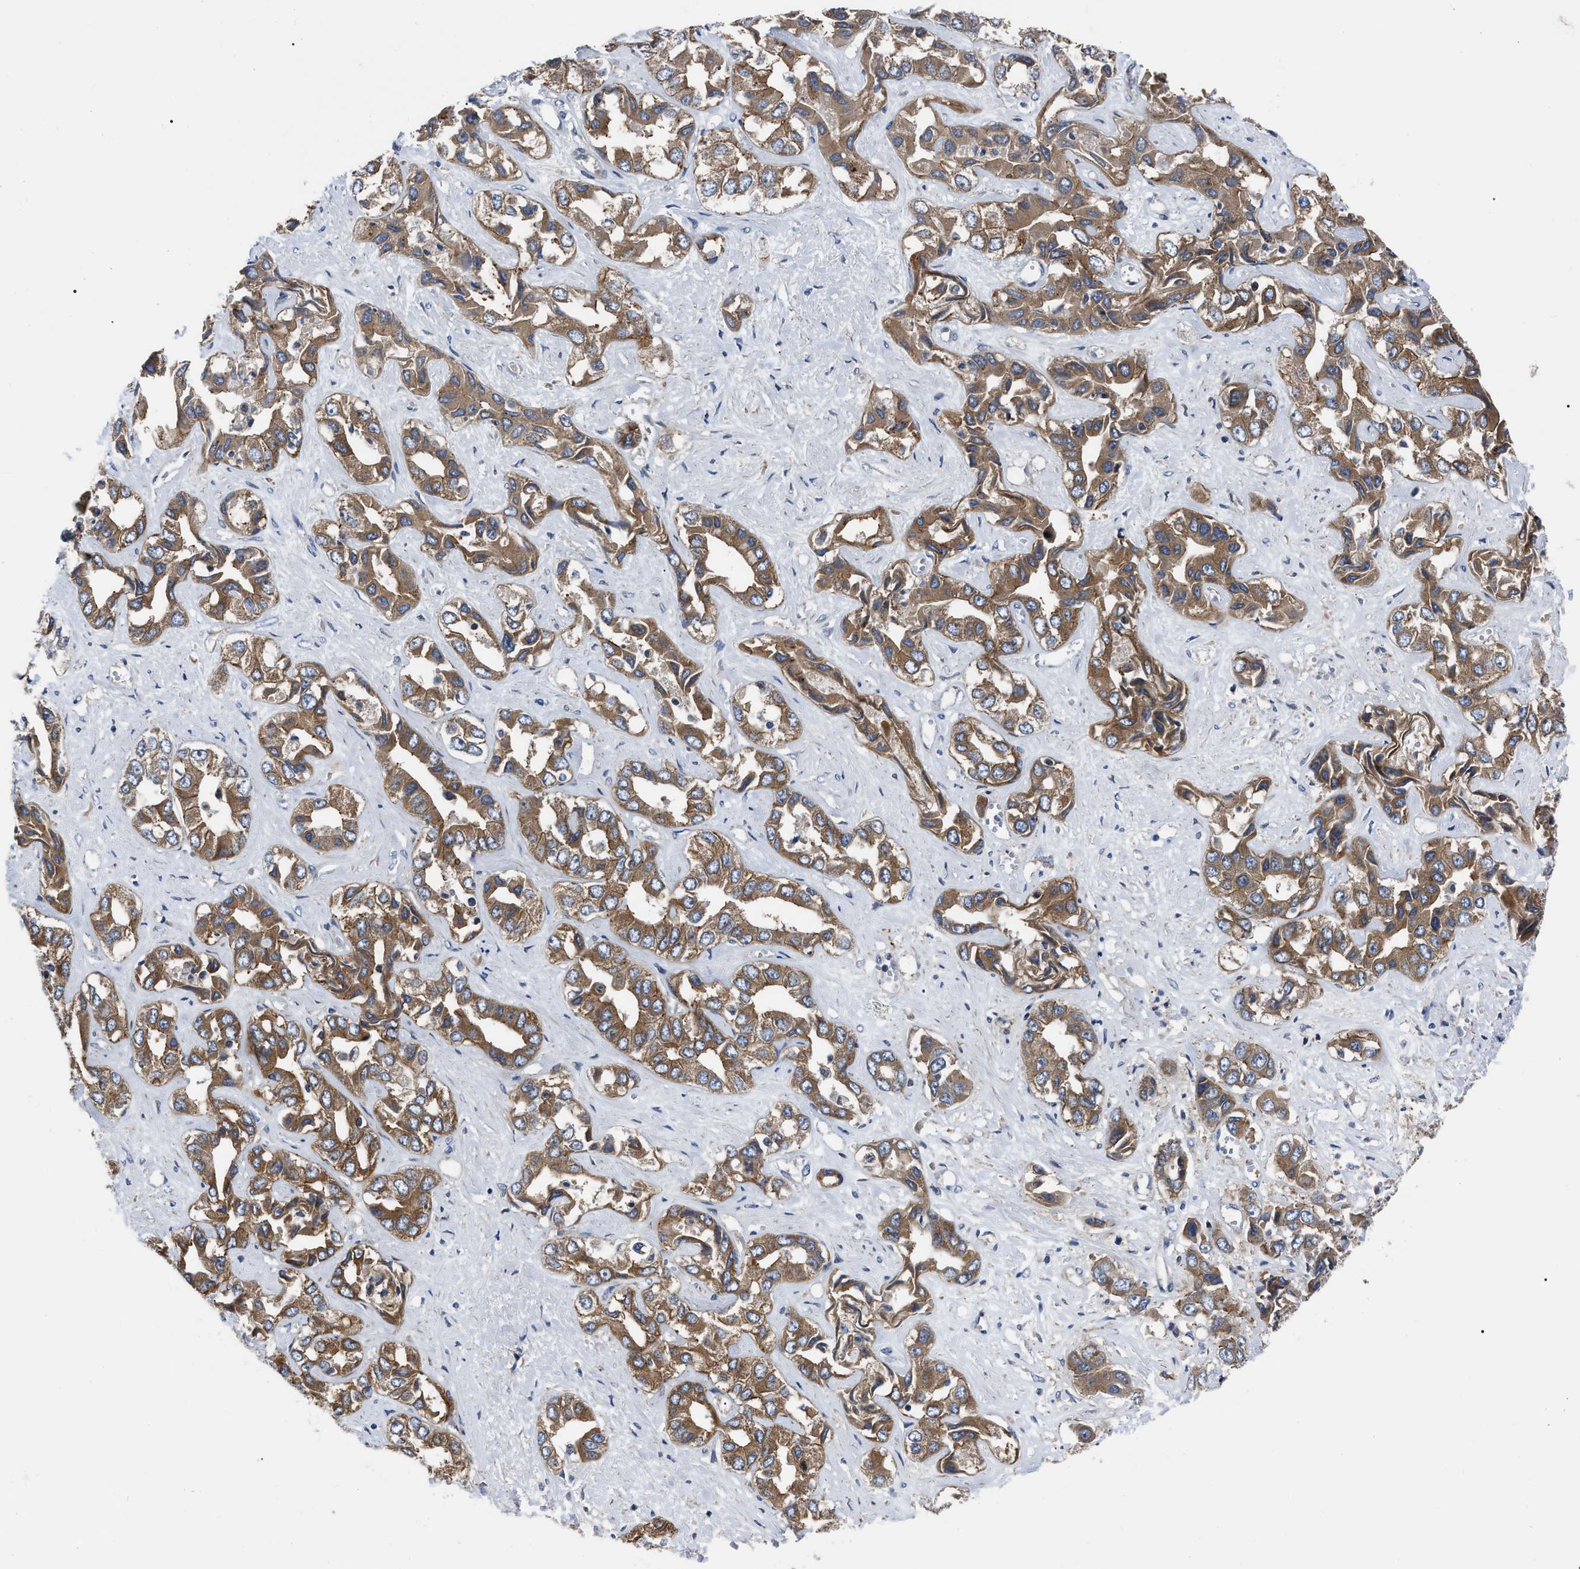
{"staining": {"intensity": "moderate", "quantity": ">75%", "location": "cytoplasmic/membranous"}, "tissue": "liver cancer", "cell_type": "Tumor cells", "image_type": "cancer", "snomed": [{"axis": "morphology", "description": "Cholangiocarcinoma"}, {"axis": "topography", "description": "Liver"}], "caption": "IHC photomicrograph of cholangiocarcinoma (liver) stained for a protein (brown), which reveals medium levels of moderate cytoplasmic/membranous staining in approximately >75% of tumor cells.", "gene": "PPWD1", "patient": {"sex": "female", "age": 52}}